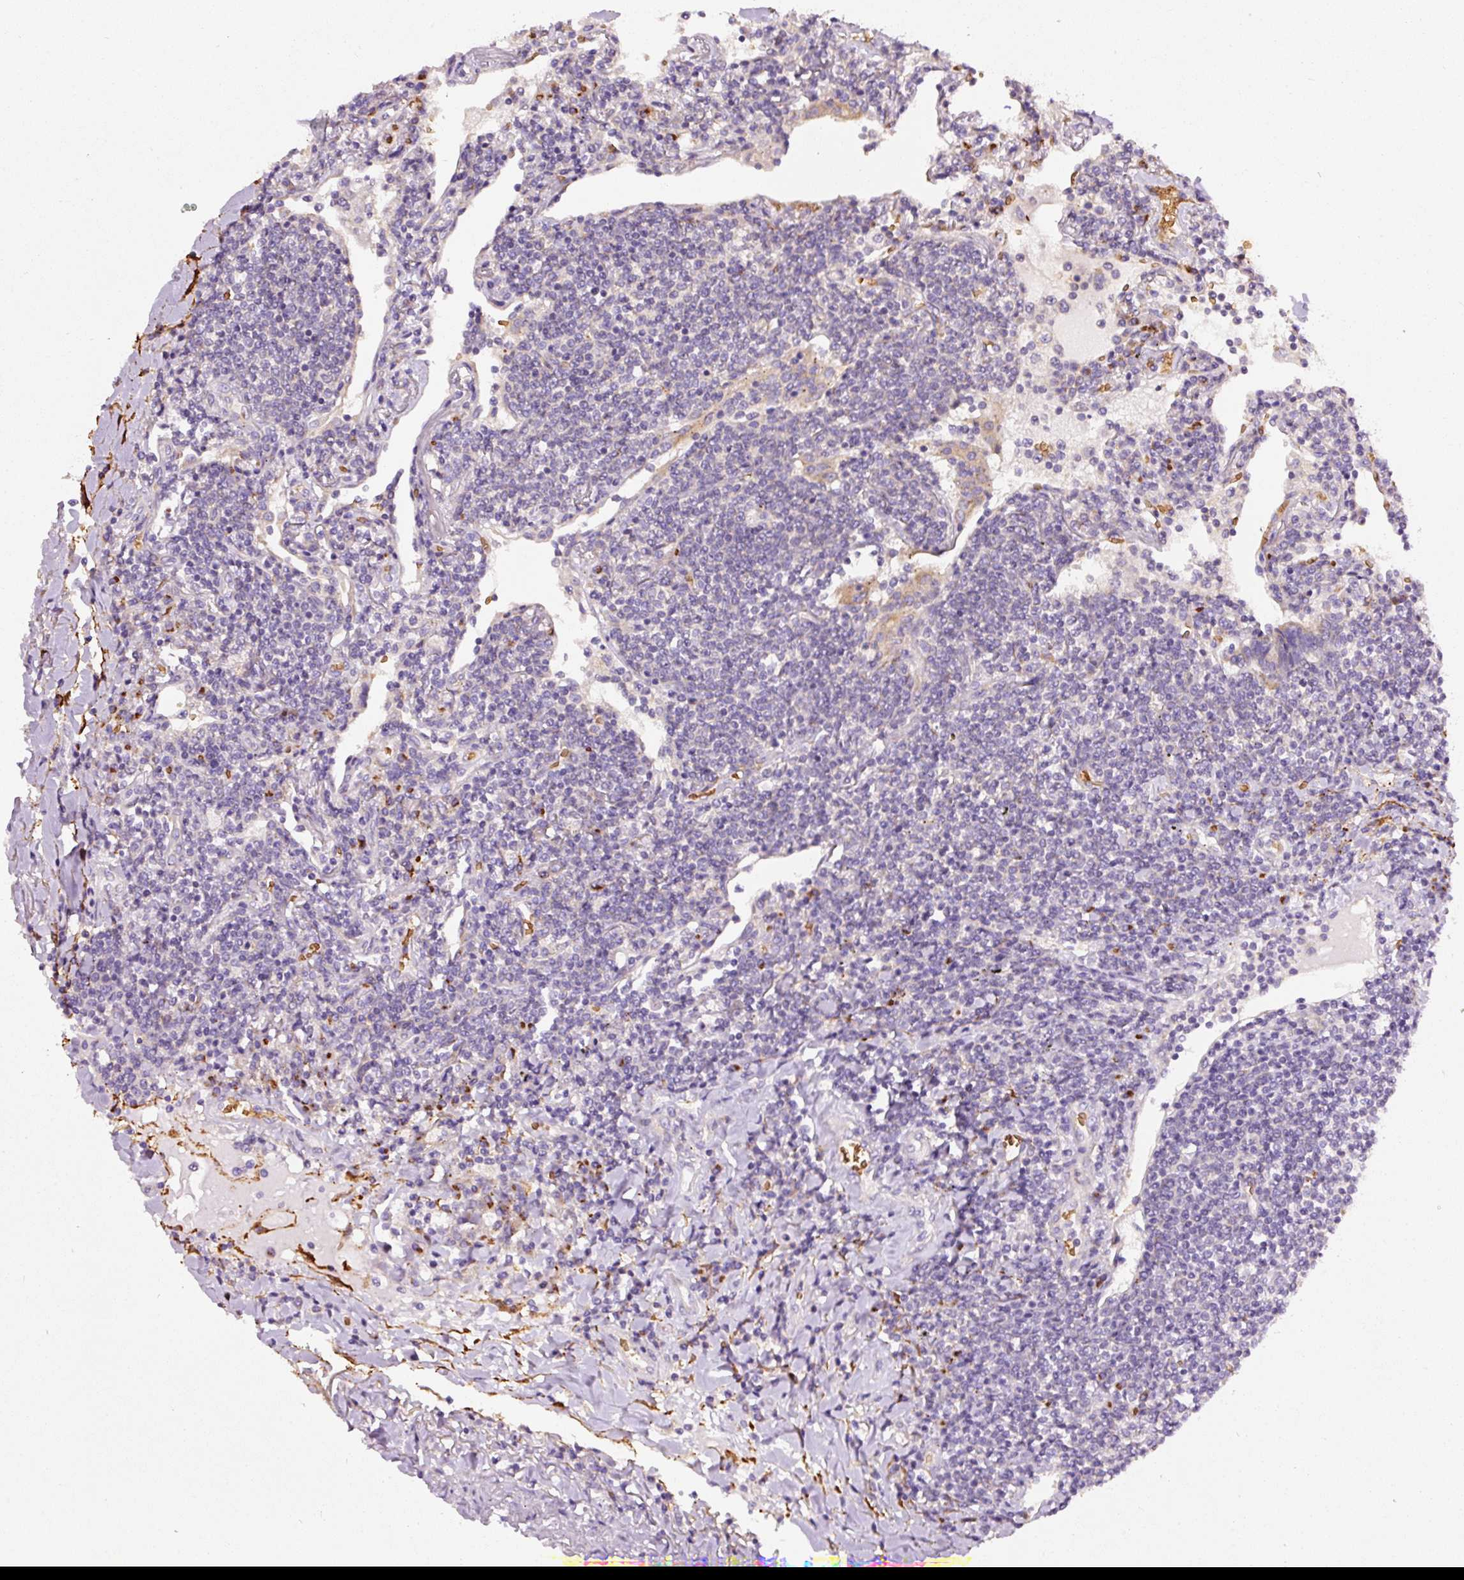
{"staining": {"intensity": "negative", "quantity": "none", "location": "none"}, "tissue": "lymphoma", "cell_type": "Tumor cells", "image_type": "cancer", "snomed": [{"axis": "morphology", "description": "Malignant lymphoma, non-Hodgkin's type, Low grade"}, {"axis": "topography", "description": "Lung"}], "caption": "Tumor cells show no significant protein expression in lymphoma.", "gene": "PRRC2A", "patient": {"sex": "female", "age": 71}}